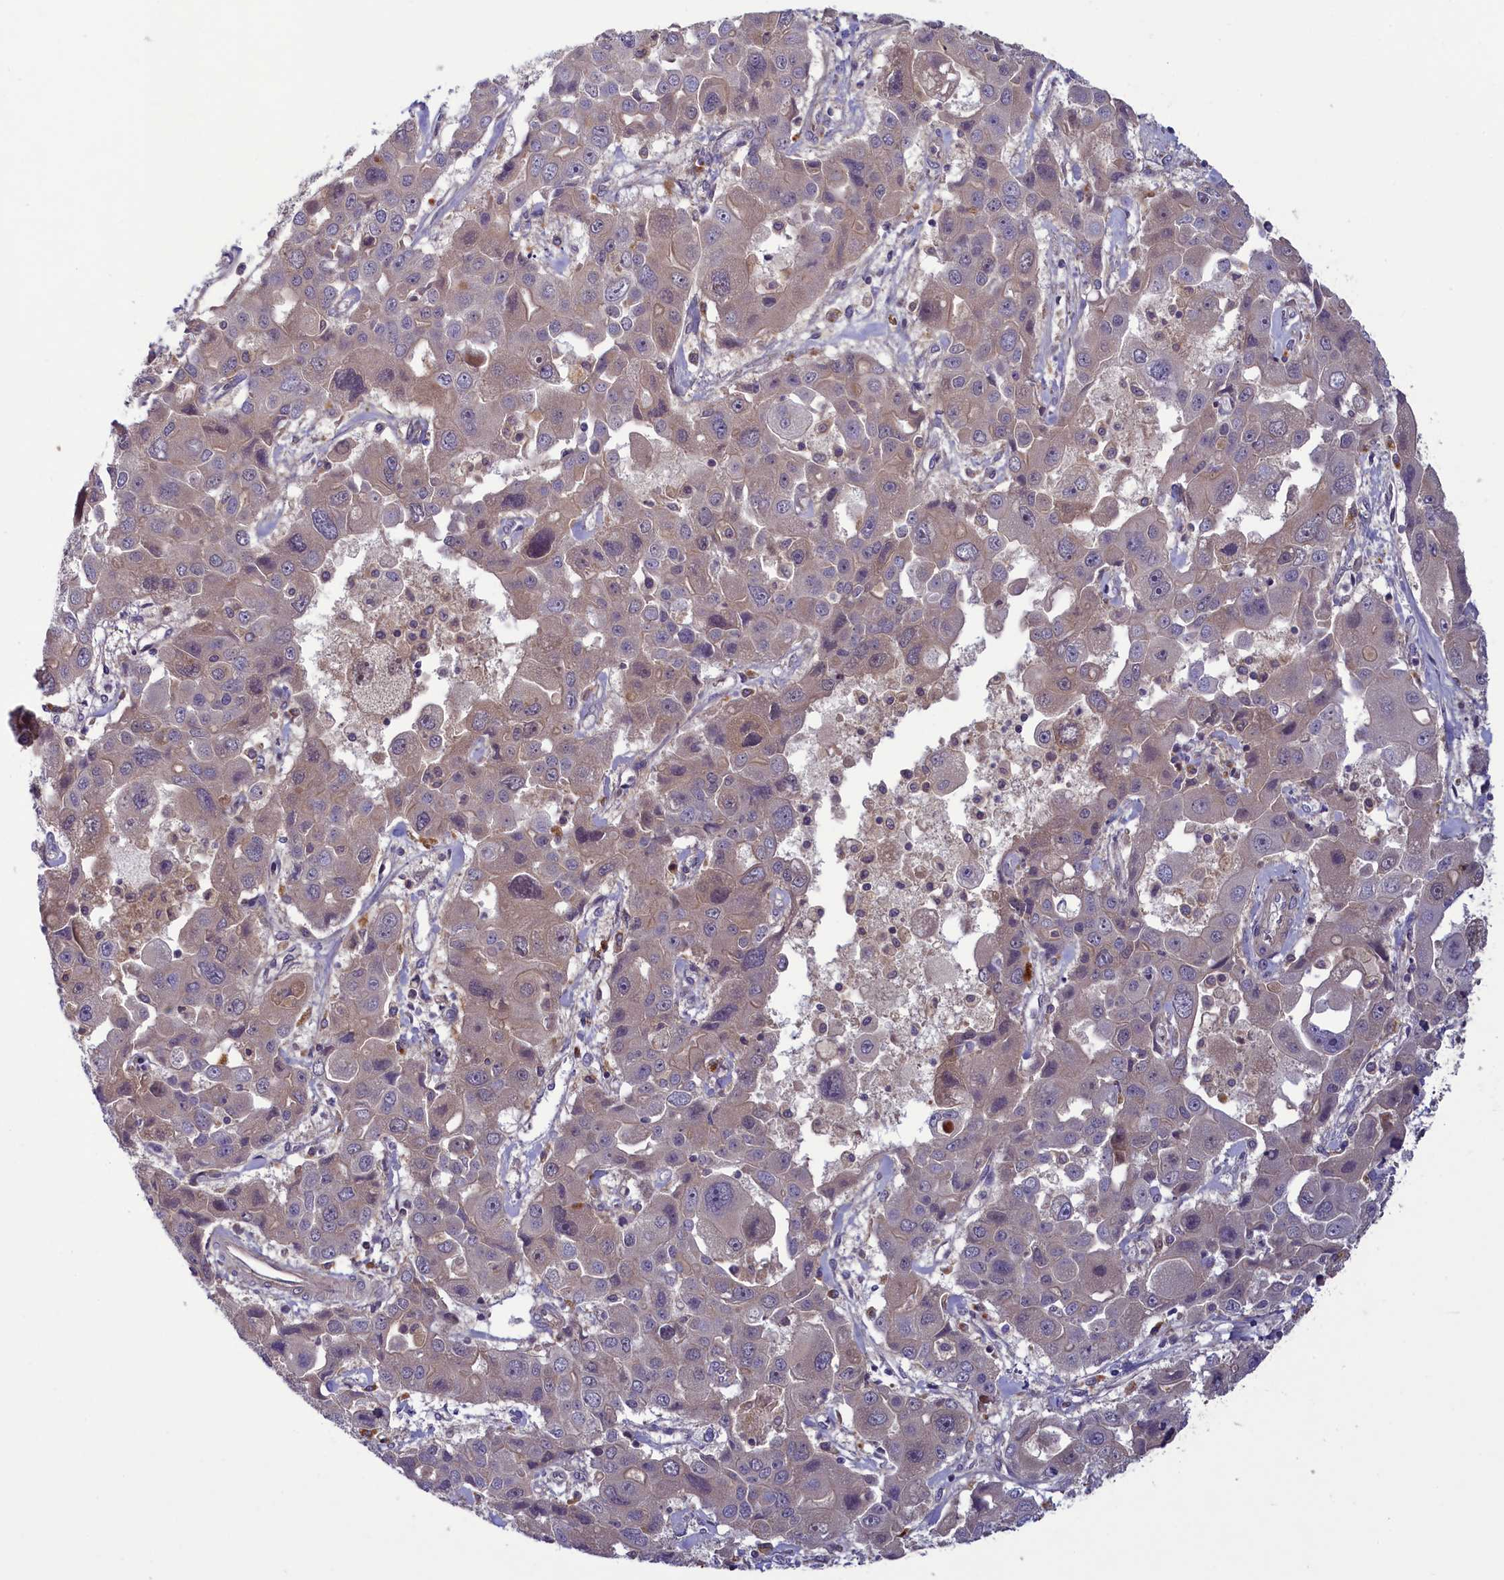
{"staining": {"intensity": "weak", "quantity": "<25%", "location": "cytoplasmic/membranous"}, "tissue": "liver cancer", "cell_type": "Tumor cells", "image_type": "cancer", "snomed": [{"axis": "morphology", "description": "Cholangiocarcinoma"}, {"axis": "topography", "description": "Liver"}], "caption": "Tumor cells are negative for brown protein staining in liver cholangiocarcinoma.", "gene": "NUBP1", "patient": {"sex": "male", "age": 67}}